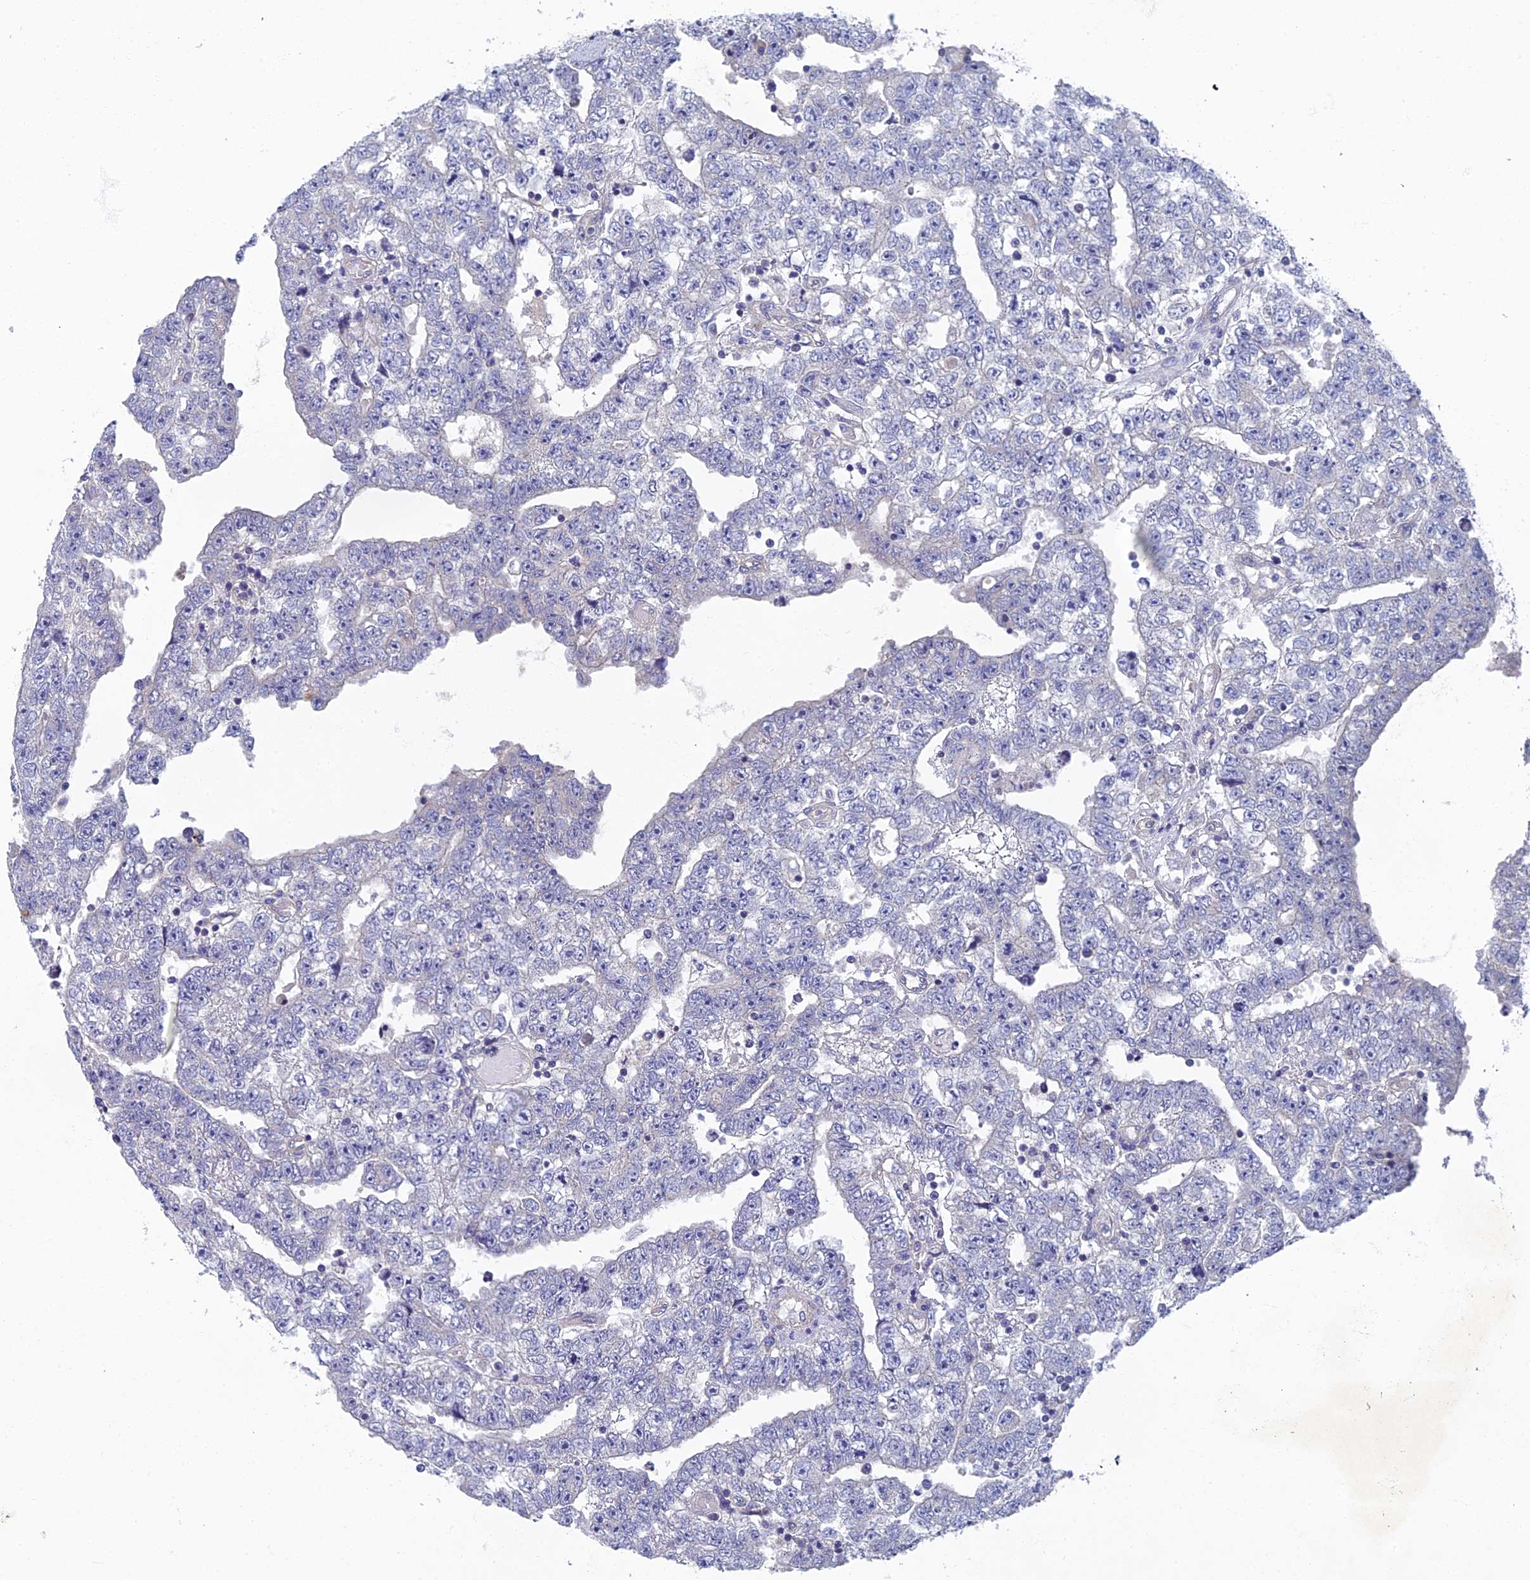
{"staining": {"intensity": "negative", "quantity": "none", "location": "none"}, "tissue": "testis cancer", "cell_type": "Tumor cells", "image_type": "cancer", "snomed": [{"axis": "morphology", "description": "Carcinoma, Embryonal, NOS"}, {"axis": "topography", "description": "Testis"}], "caption": "The immunohistochemistry (IHC) image has no significant expression in tumor cells of testis cancer tissue.", "gene": "SPIN4", "patient": {"sex": "male", "age": 25}}